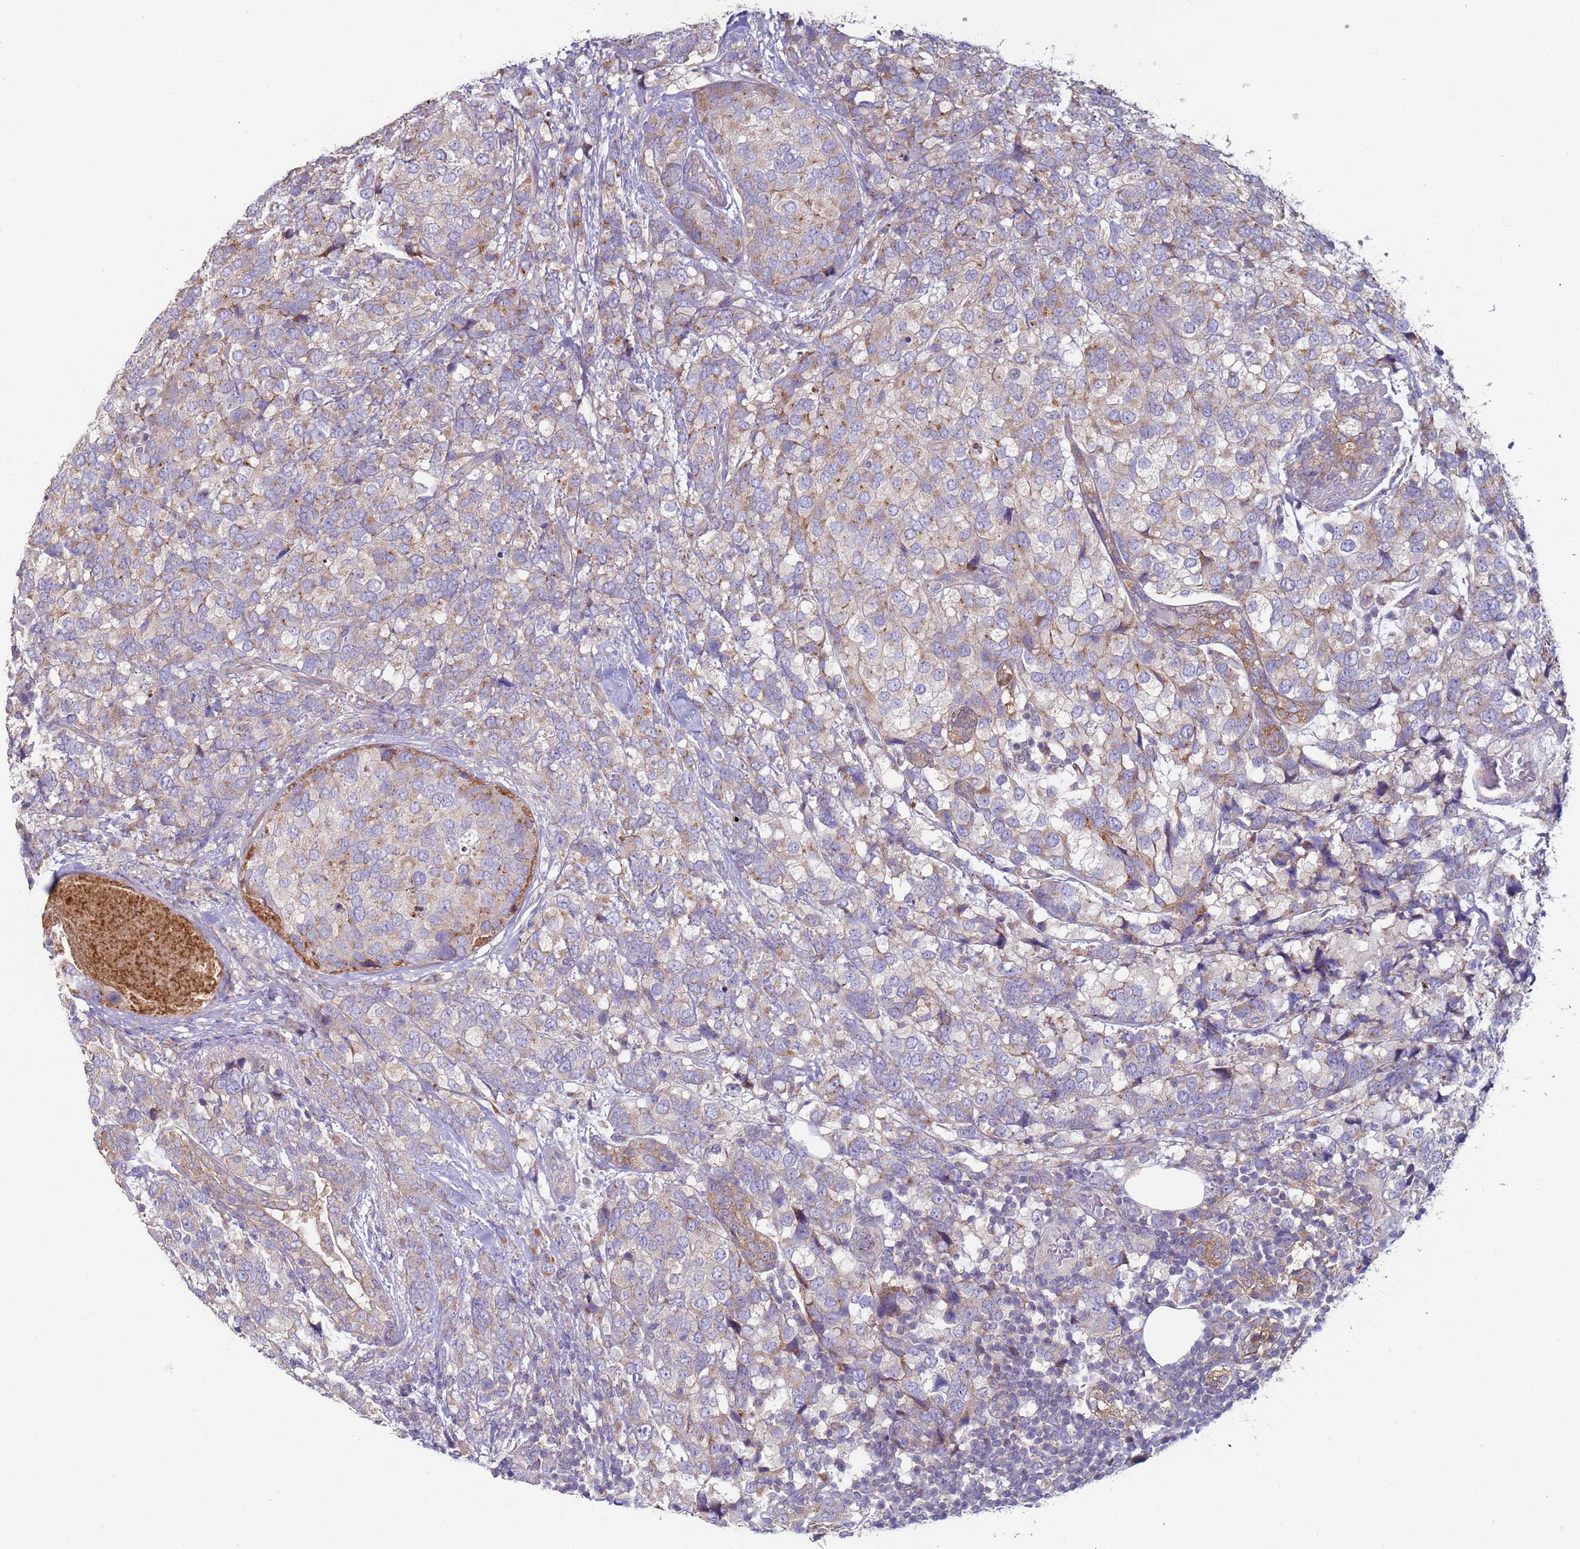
{"staining": {"intensity": "weak", "quantity": "25%-75%", "location": "cytoplasmic/membranous"}, "tissue": "breast cancer", "cell_type": "Tumor cells", "image_type": "cancer", "snomed": [{"axis": "morphology", "description": "Lobular carcinoma"}, {"axis": "topography", "description": "Breast"}], "caption": "There is low levels of weak cytoplasmic/membranous staining in tumor cells of lobular carcinoma (breast), as demonstrated by immunohistochemical staining (brown color).", "gene": "DIP2B", "patient": {"sex": "female", "age": 59}}